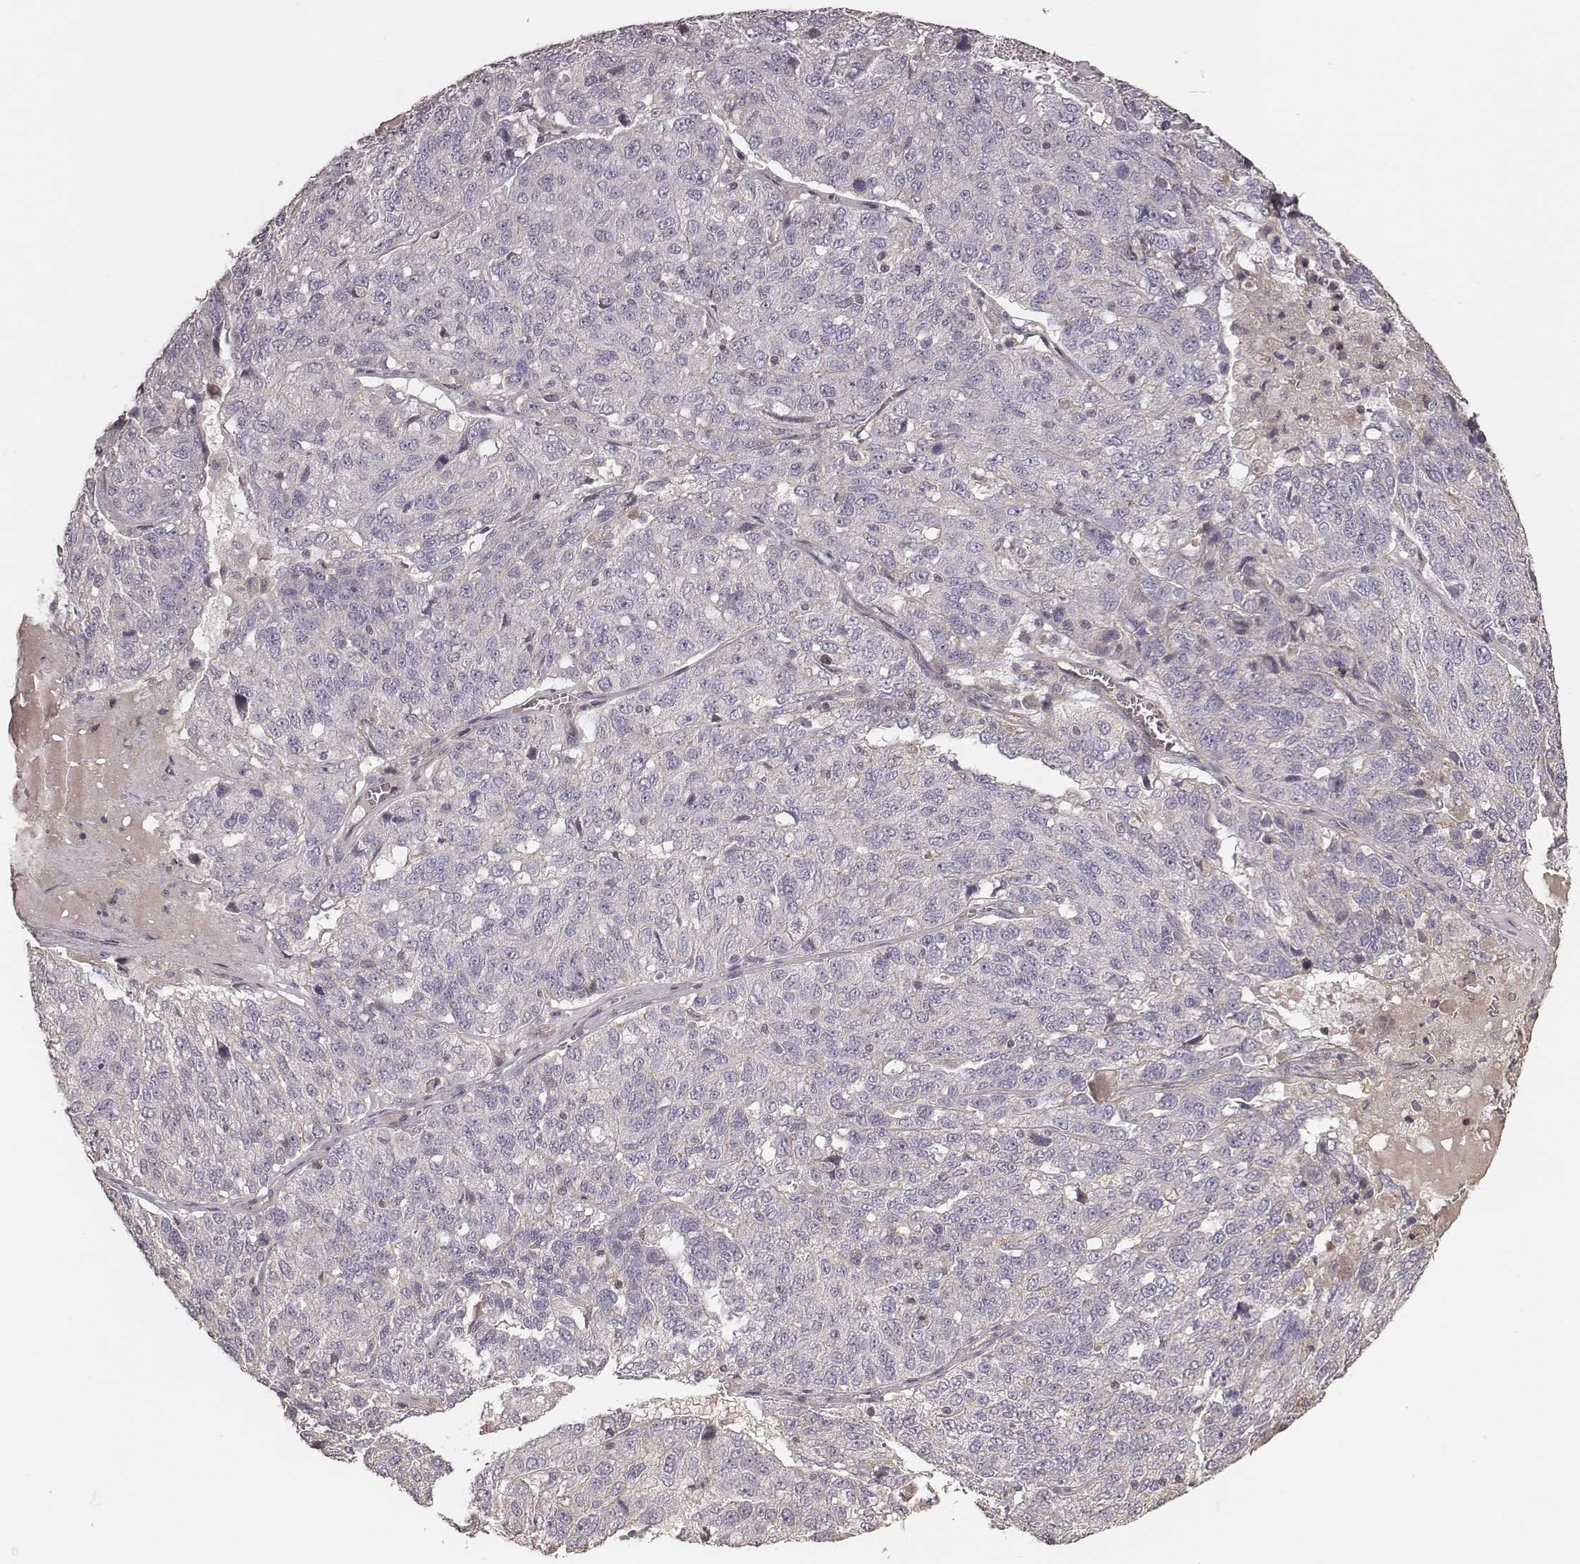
{"staining": {"intensity": "negative", "quantity": "none", "location": "none"}, "tissue": "ovarian cancer", "cell_type": "Tumor cells", "image_type": "cancer", "snomed": [{"axis": "morphology", "description": "Cystadenocarcinoma, serous, NOS"}, {"axis": "topography", "description": "Ovary"}], "caption": "Immunohistochemical staining of human serous cystadenocarcinoma (ovarian) exhibits no significant expression in tumor cells.", "gene": "OTOGL", "patient": {"sex": "female", "age": 71}}